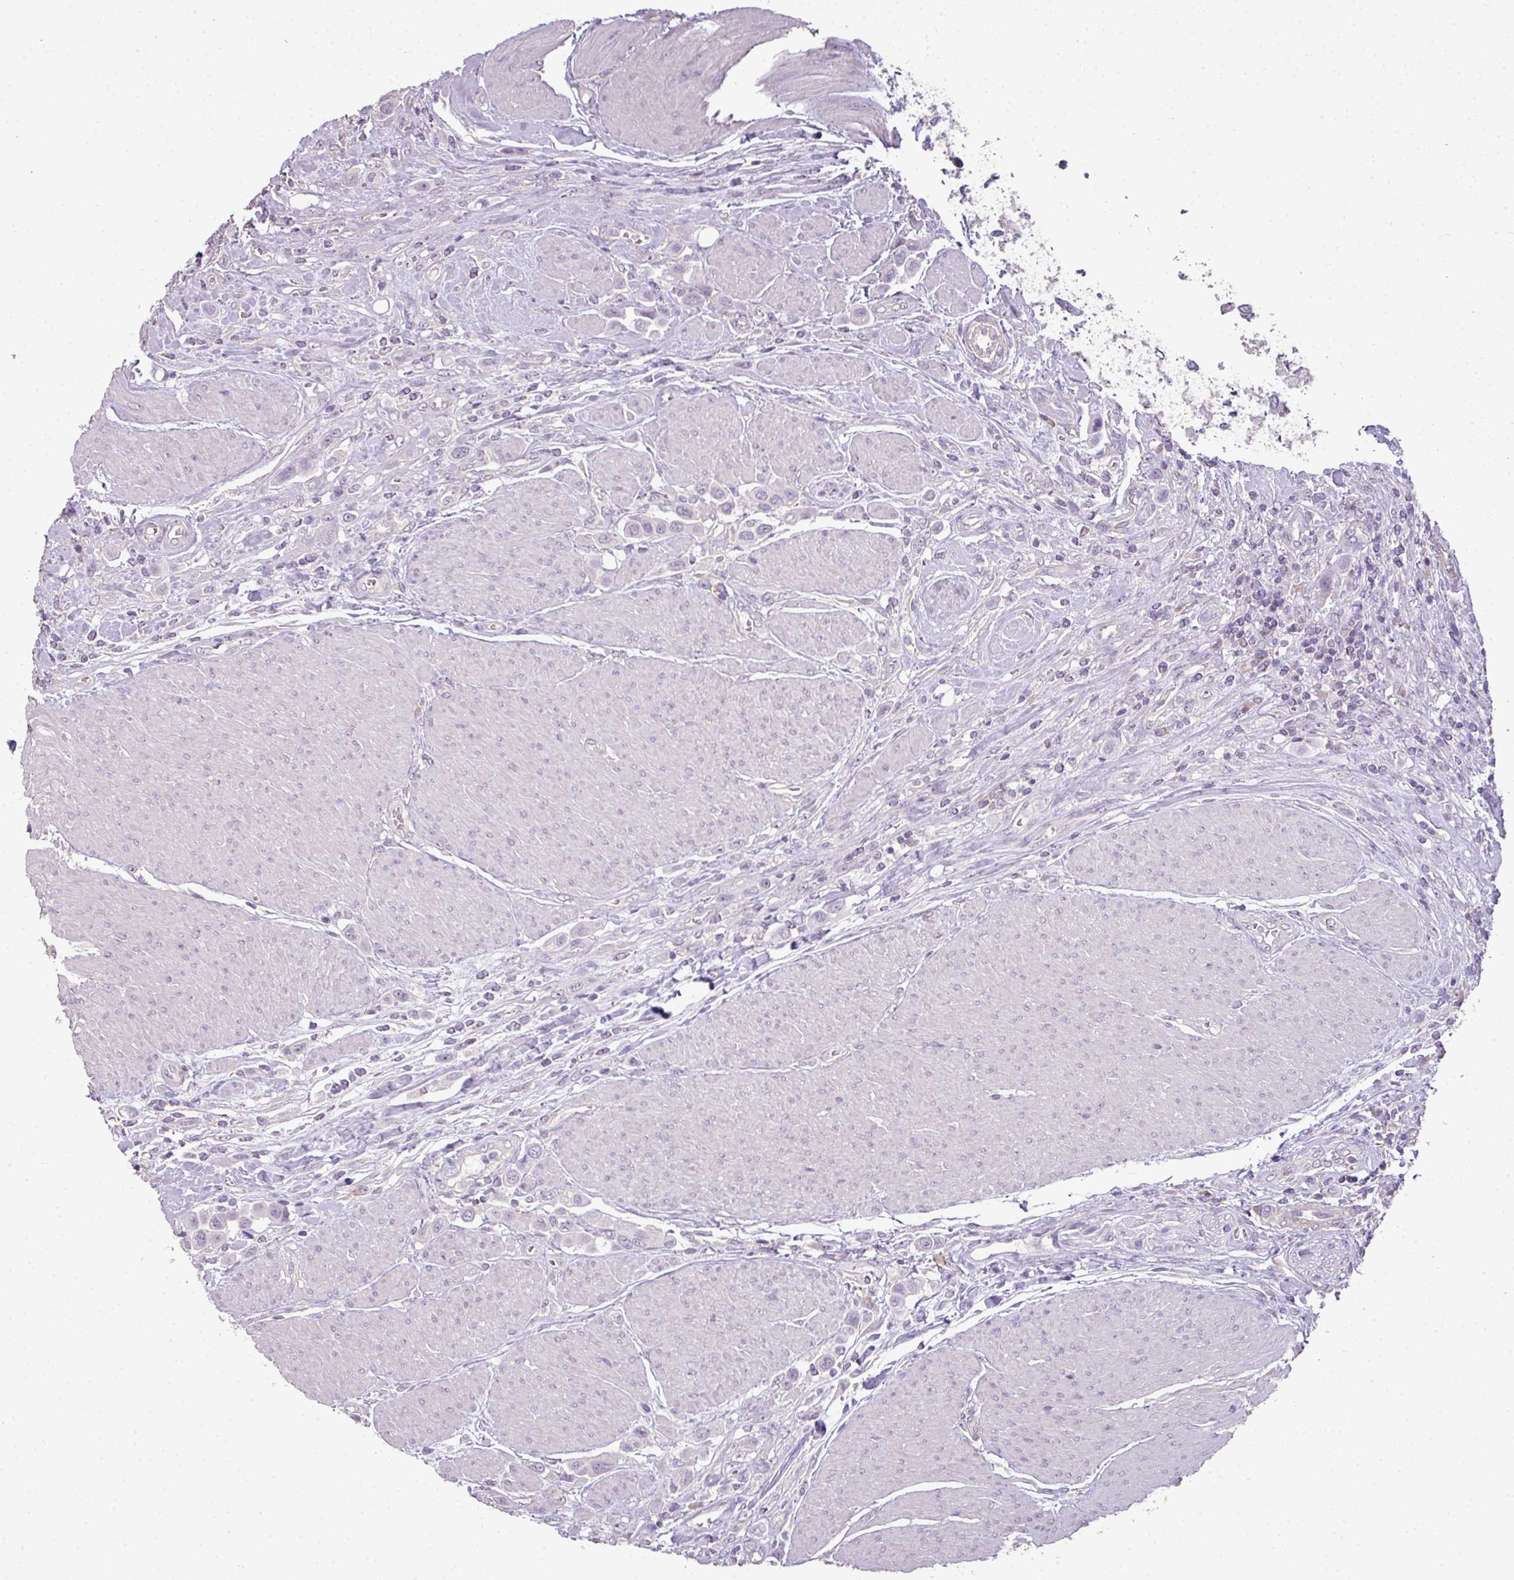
{"staining": {"intensity": "negative", "quantity": "none", "location": "none"}, "tissue": "urothelial cancer", "cell_type": "Tumor cells", "image_type": "cancer", "snomed": [{"axis": "morphology", "description": "Urothelial carcinoma, High grade"}, {"axis": "topography", "description": "Urinary bladder"}], "caption": "Tumor cells are negative for protein expression in human high-grade urothelial carcinoma.", "gene": "LY9", "patient": {"sex": "male", "age": 50}}